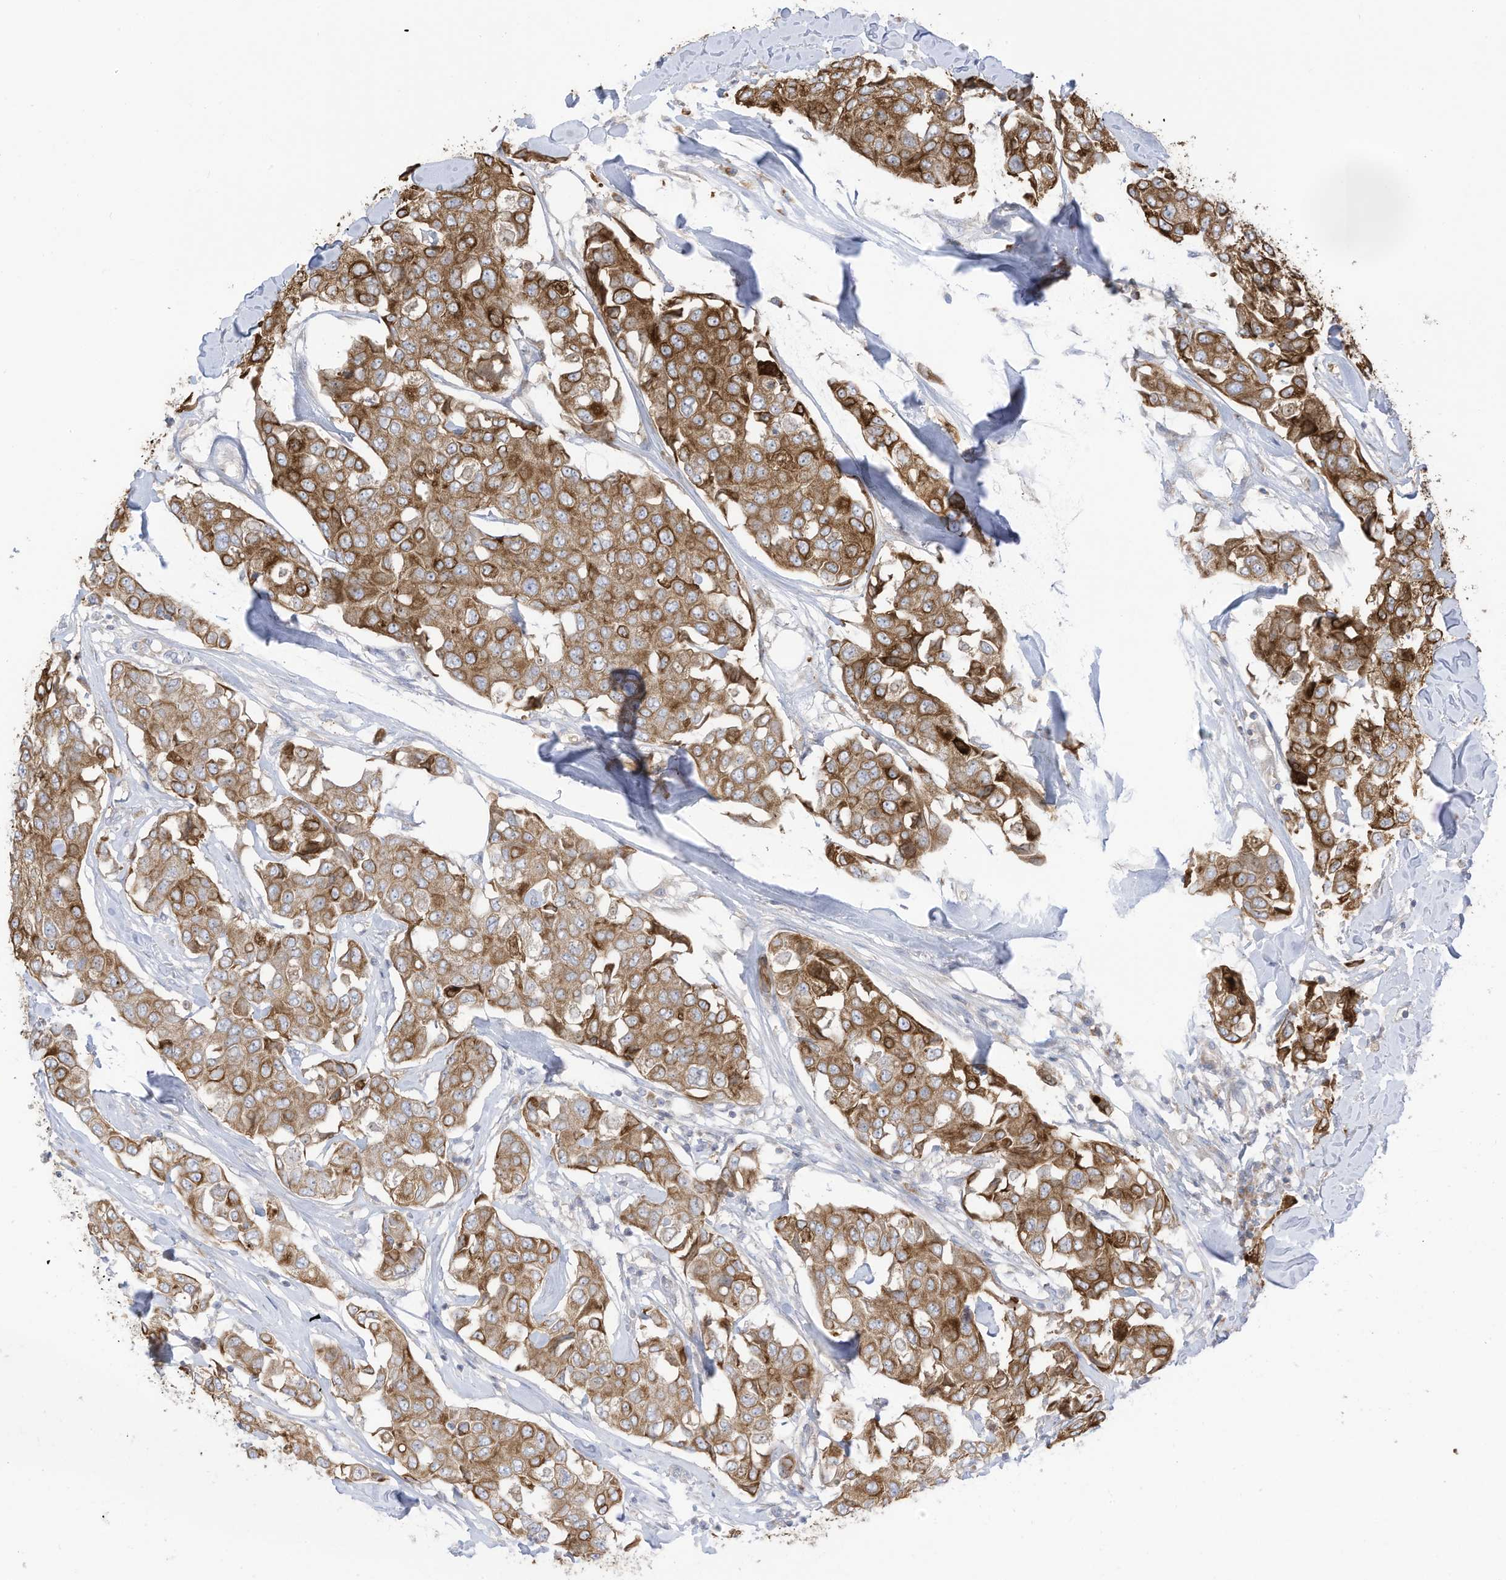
{"staining": {"intensity": "strong", "quantity": ">75%", "location": "cytoplasmic/membranous"}, "tissue": "breast cancer", "cell_type": "Tumor cells", "image_type": "cancer", "snomed": [{"axis": "morphology", "description": "Duct carcinoma"}, {"axis": "topography", "description": "Breast"}], "caption": "Breast invasive ductal carcinoma tissue shows strong cytoplasmic/membranous positivity in approximately >75% of tumor cells The protein of interest is stained brown, and the nuclei are stained in blue (DAB (3,3'-diaminobenzidine) IHC with brightfield microscopy, high magnification).", "gene": "CGAS", "patient": {"sex": "female", "age": 80}}